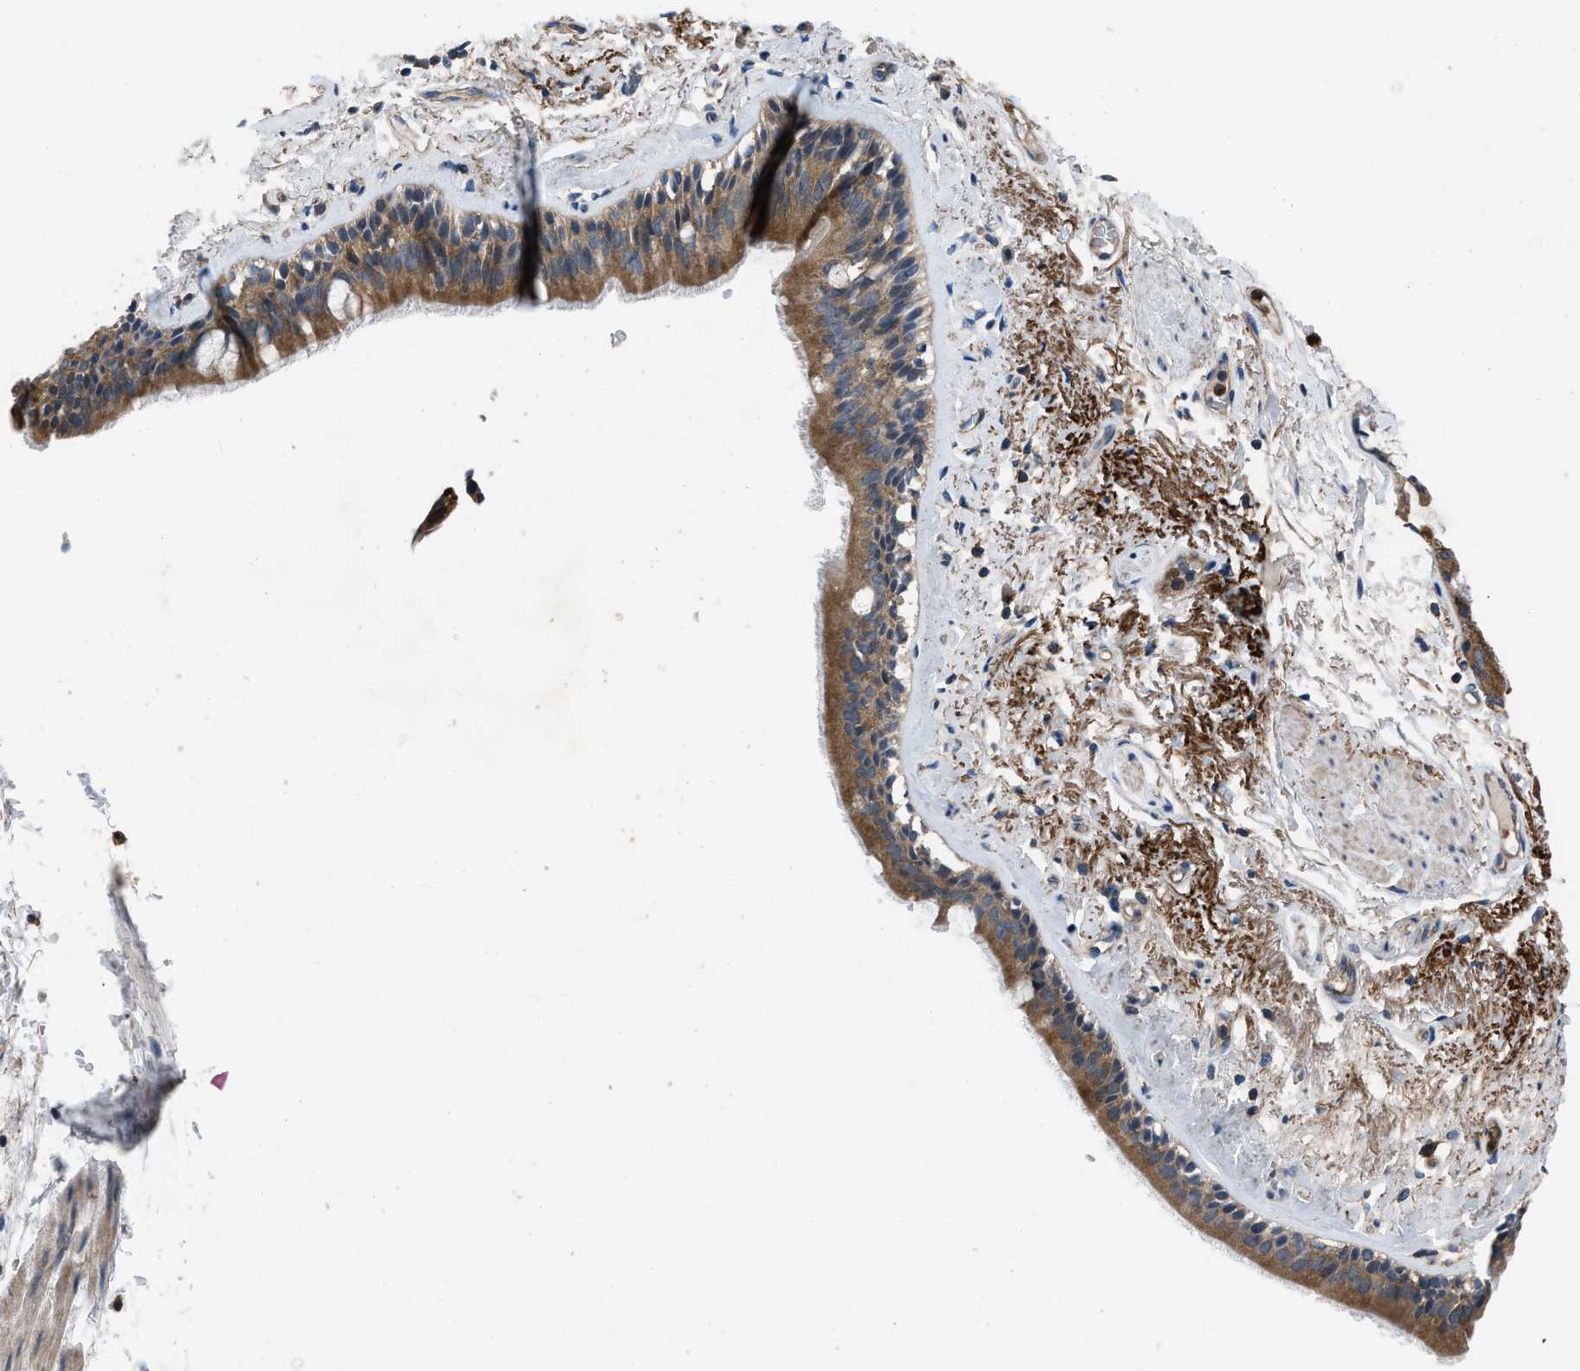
{"staining": {"intensity": "moderate", "quantity": ">75%", "location": "cytoplasmic/membranous"}, "tissue": "bronchus", "cell_type": "Respiratory epithelial cells", "image_type": "normal", "snomed": [{"axis": "morphology", "description": "Normal tissue, NOS"}, {"axis": "topography", "description": "Cartilage tissue"}], "caption": "Protein analysis of benign bronchus shows moderate cytoplasmic/membranous staining in approximately >75% of respiratory epithelial cells.", "gene": "USP25", "patient": {"sex": "female", "age": 63}}